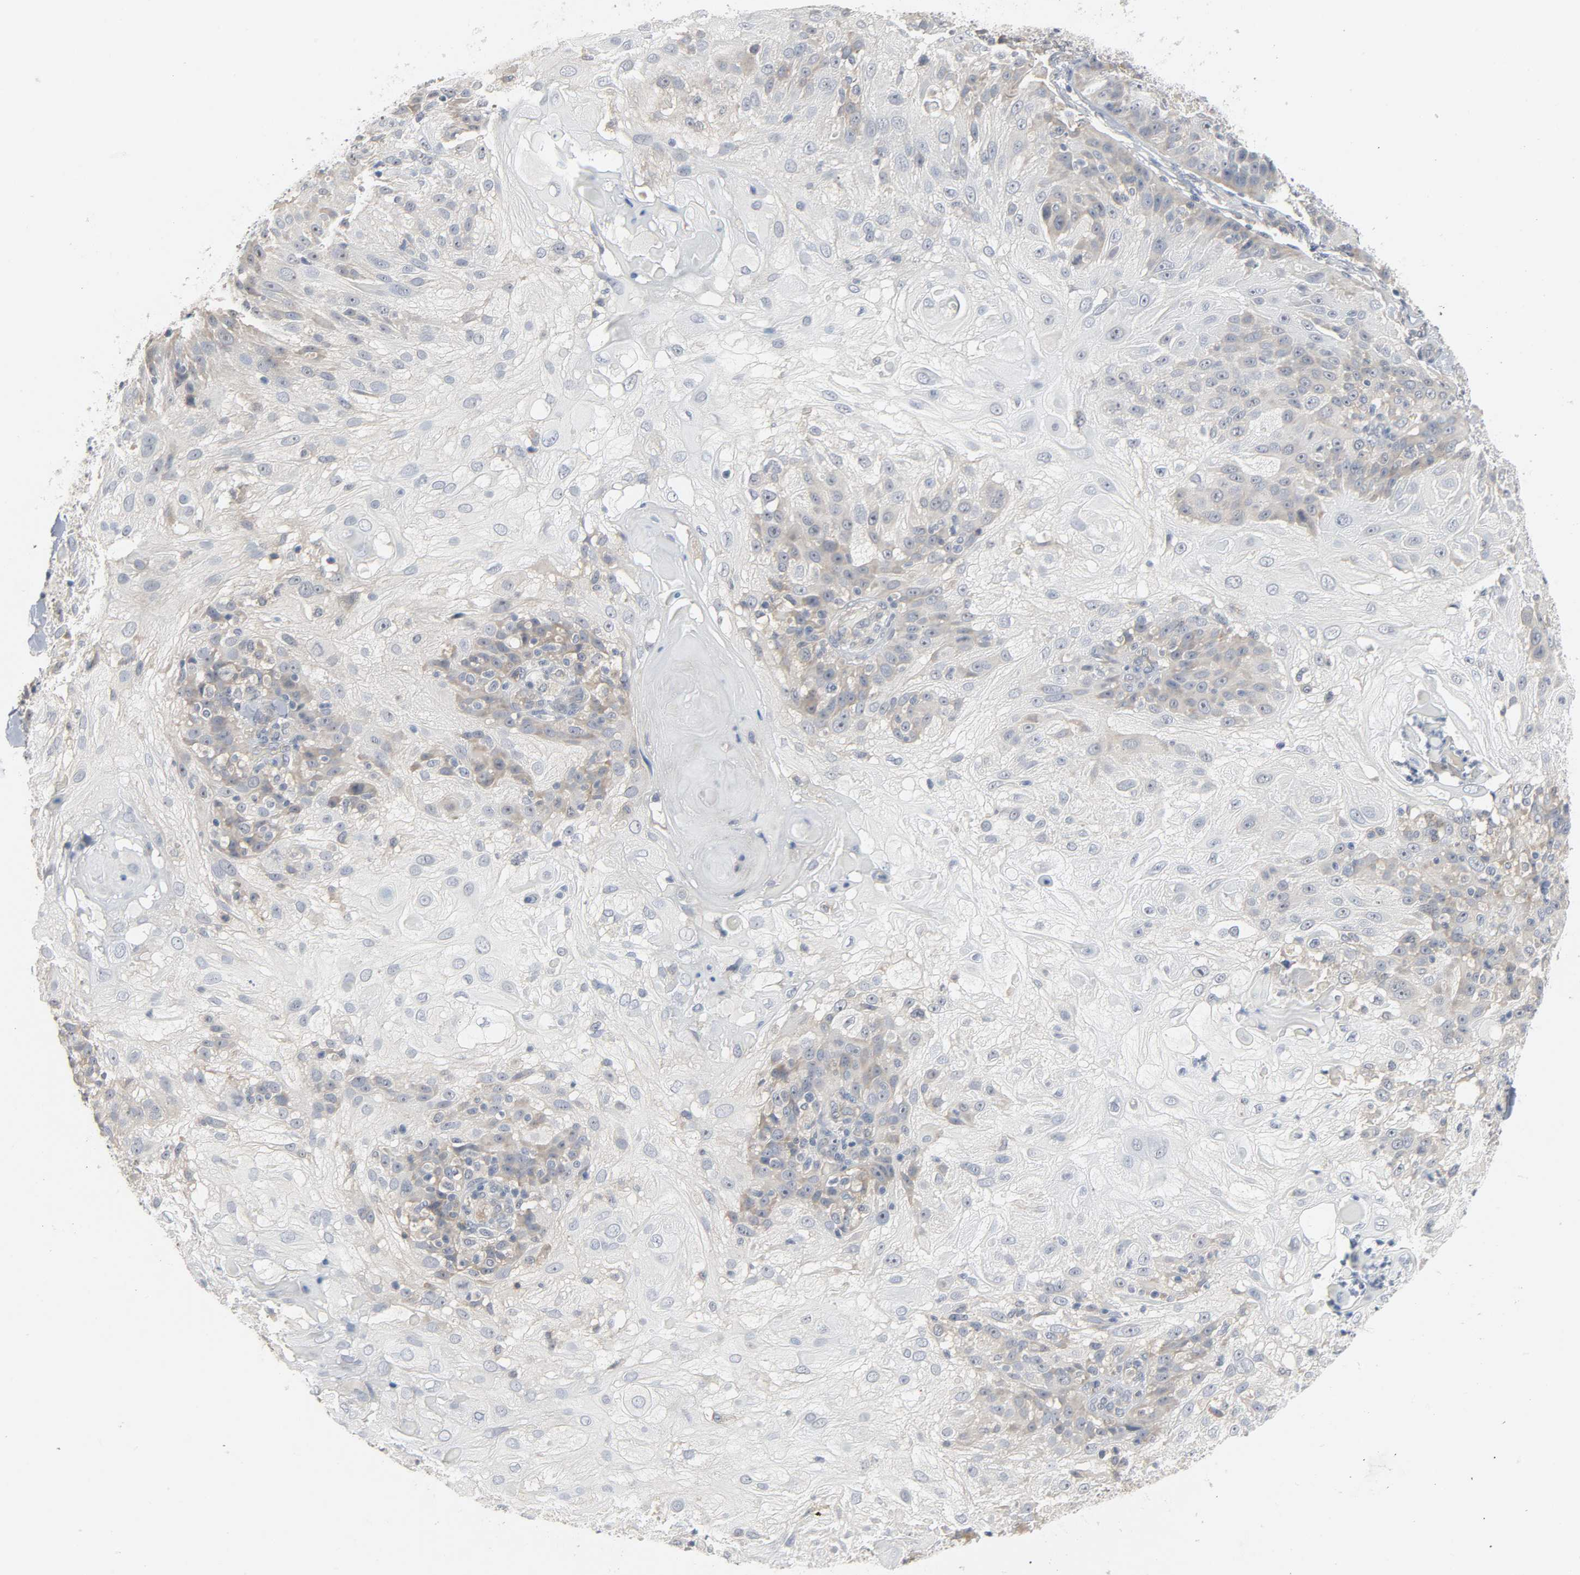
{"staining": {"intensity": "weak", "quantity": "<25%", "location": "cytoplasmic/membranous"}, "tissue": "skin cancer", "cell_type": "Tumor cells", "image_type": "cancer", "snomed": [{"axis": "morphology", "description": "Normal tissue, NOS"}, {"axis": "morphology", "description": "Squamous cell carcinoma, NOS"}, {"axis": "topography", "description": "Skin"}], "caption": "This is an immunohistochemistry (IHC) photomicrograph of skin squamous cell carcinoma. There is no staining in tumor cells.", "gene": "CD4", "patient": {"sex": "female", "age": 83}}